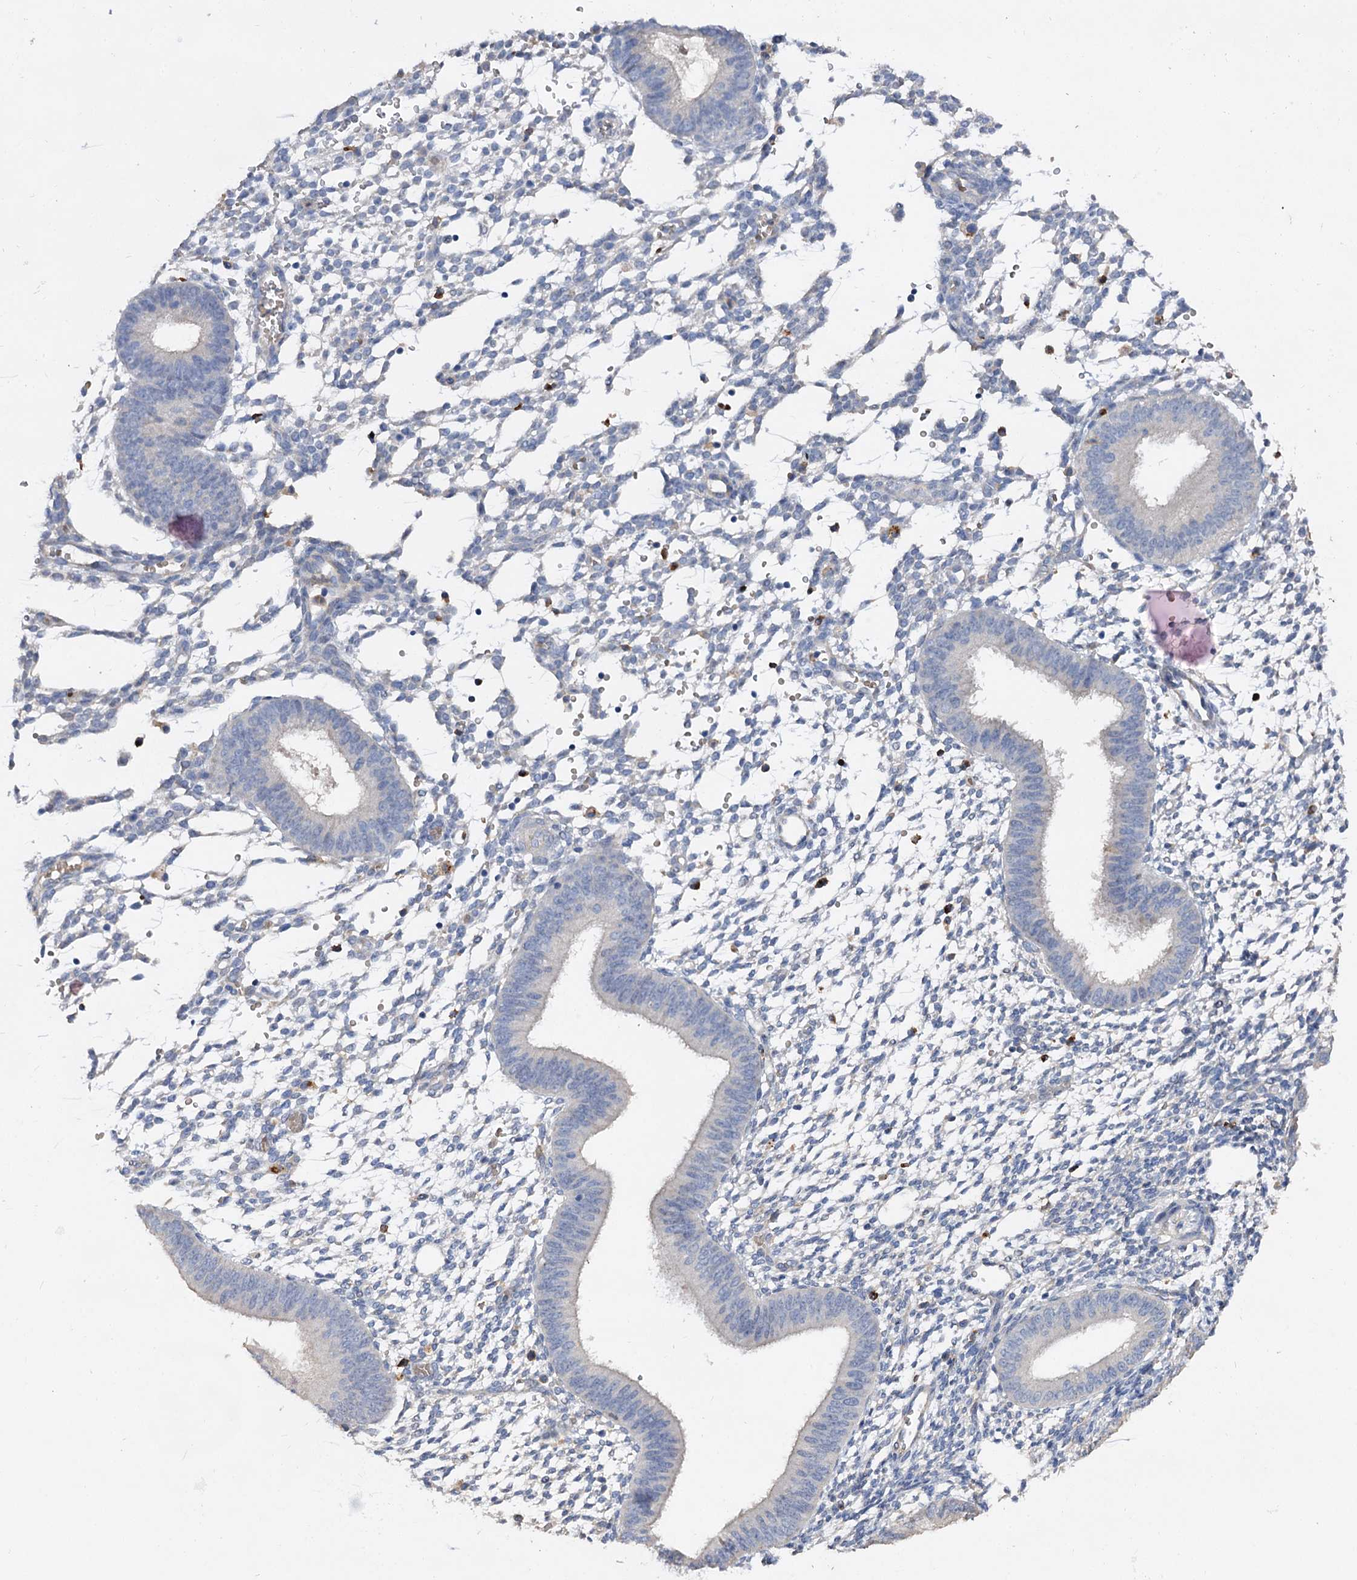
{"staining": {"intensity": "negative", "quantity": "none", "location": "none"}, "tissue": "endometrium", "cell_type": "Cells in endometrial stroma", "image_type": "normal", "snomed": [{"axis": "morphology", "description": "Normal tissue, NOS"}, {"axis": "topography", "description": "Uterus"}, {"axis": "topography", "description": "Endometrium"}], "caption": "DAB (3,3'-diaminobenzidine) immunohistochemical staining of unremarkable endometrium shows no significant positivity in cells in endometrial stroma. (DAB (3,3'-diaminobenzidine) immunohistochemistry (IHC) visualized using brightfield microscopy, high magnification).", "gene": "HVCN1", "patient": {"sex": "female", "age": 48}}